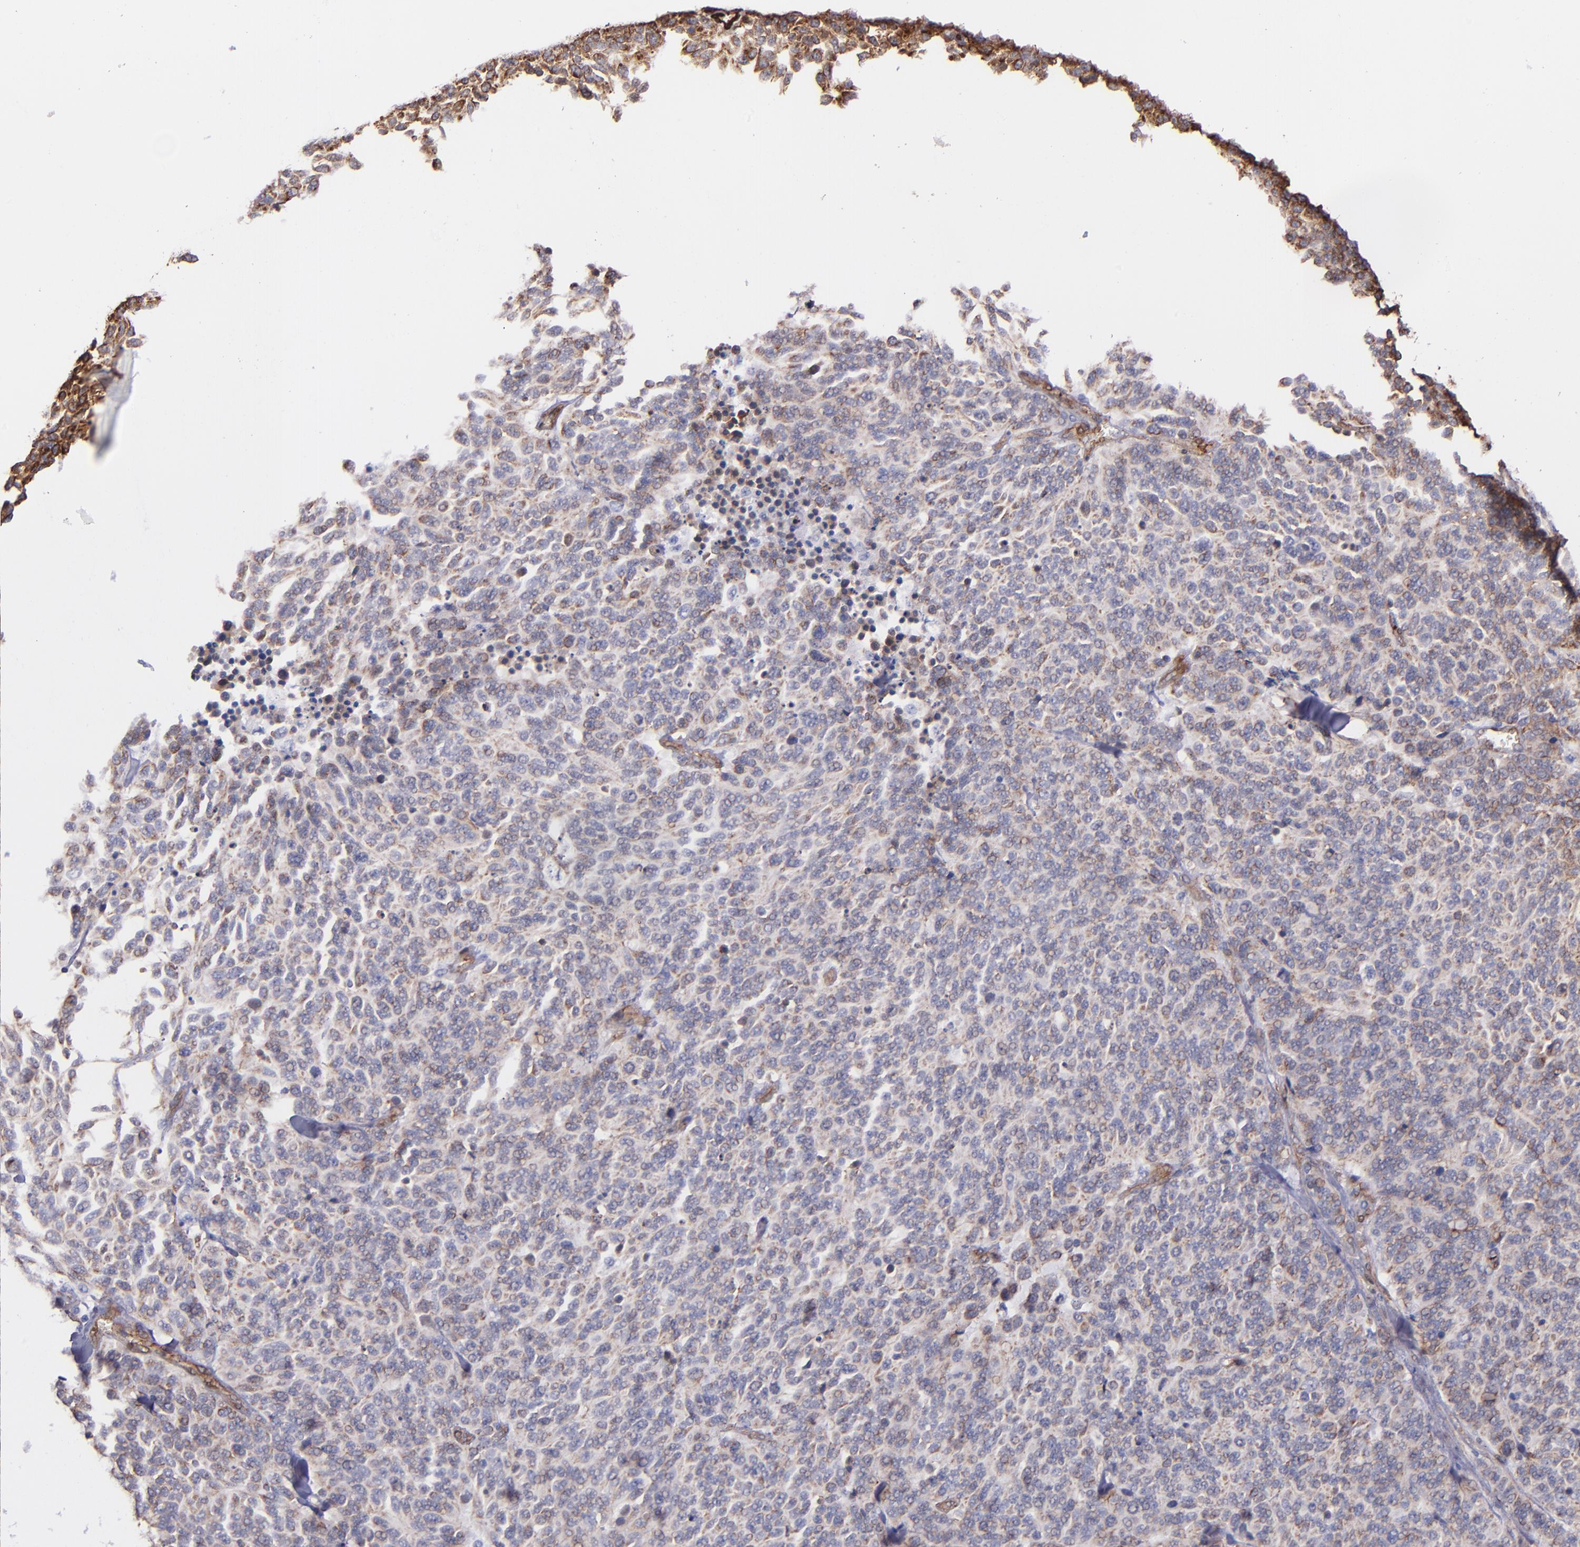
{"staining": {"intensity": "weak", "quantity": ">75%", "location": "cytoplasmic/membranous"}, "tissue": "lung cancer", "cell_type": "Tumor cells", "image_type": "cancer", "snomed": [{"axis": "morphology", "description": "Neoplasm, malignant, NOS"}, {"axis": "topography", "description": "Lung"}], "caption": "Protein staining by IHC reveals weak cytoplasmic/membranous staining in about >75% of tumor cells in lung cancer (malignant neoplasm).", "gene": "VCL", "patient": {"sex": "female", "age": 58}}